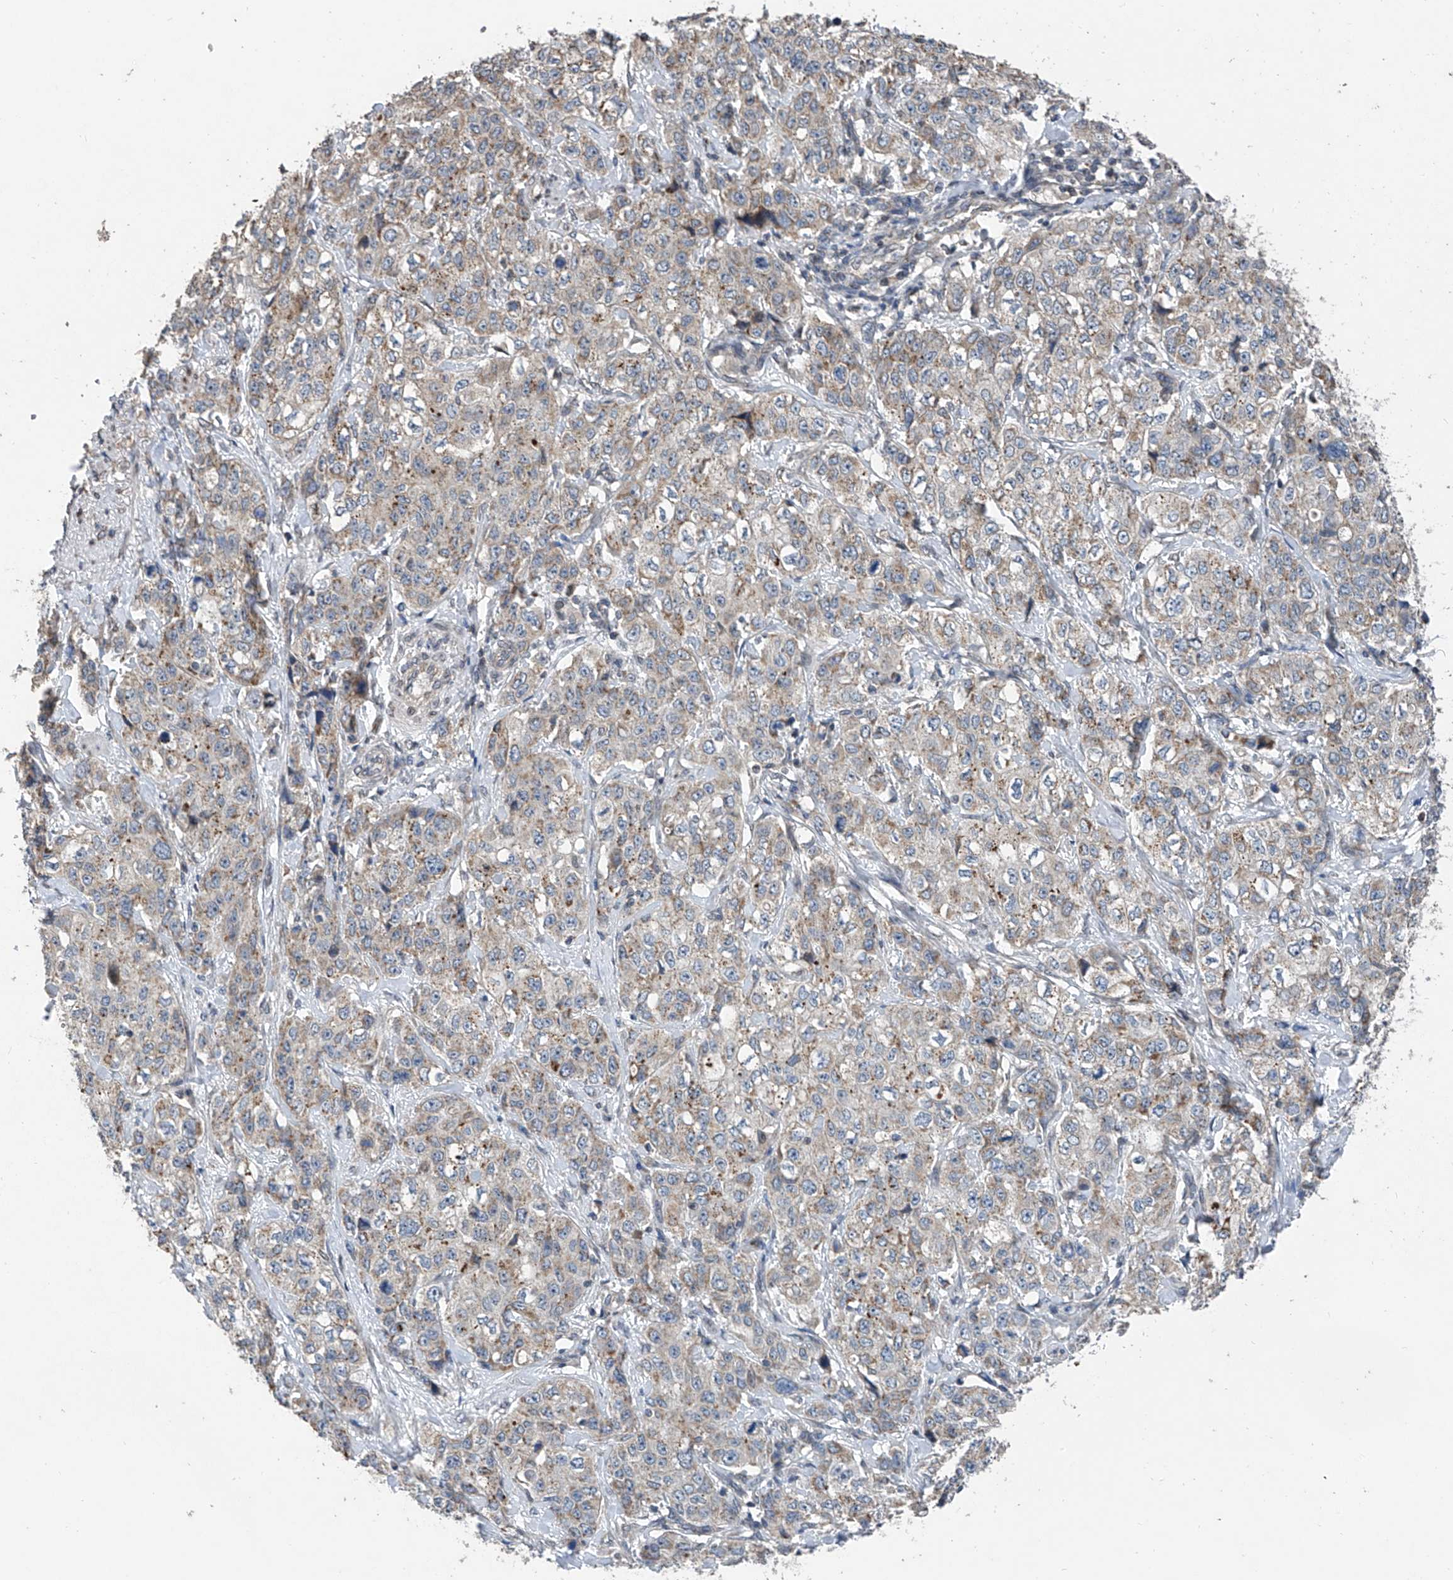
{"staining": {"intensity": "weak", "quantity": ">75%", "location": "cytoplasmic/membranous"}, "tissue": "stomach cancer", "cell_type": "Tumor cells", "image_type": "cancer", "snomed": [{"axis": "morphology", "description": "Adenocarcinoma, NOS"}, {"axis": "topography", "description": "Stomach"}], "caption": "Immunohistochemical staining of human stomach cancer demonstrates weak cytoplasmic/membranous protein staining in about >75% of tumor cells.", "gene": "BCKDHB", "patient": {"sex": "male", "age": 48}}